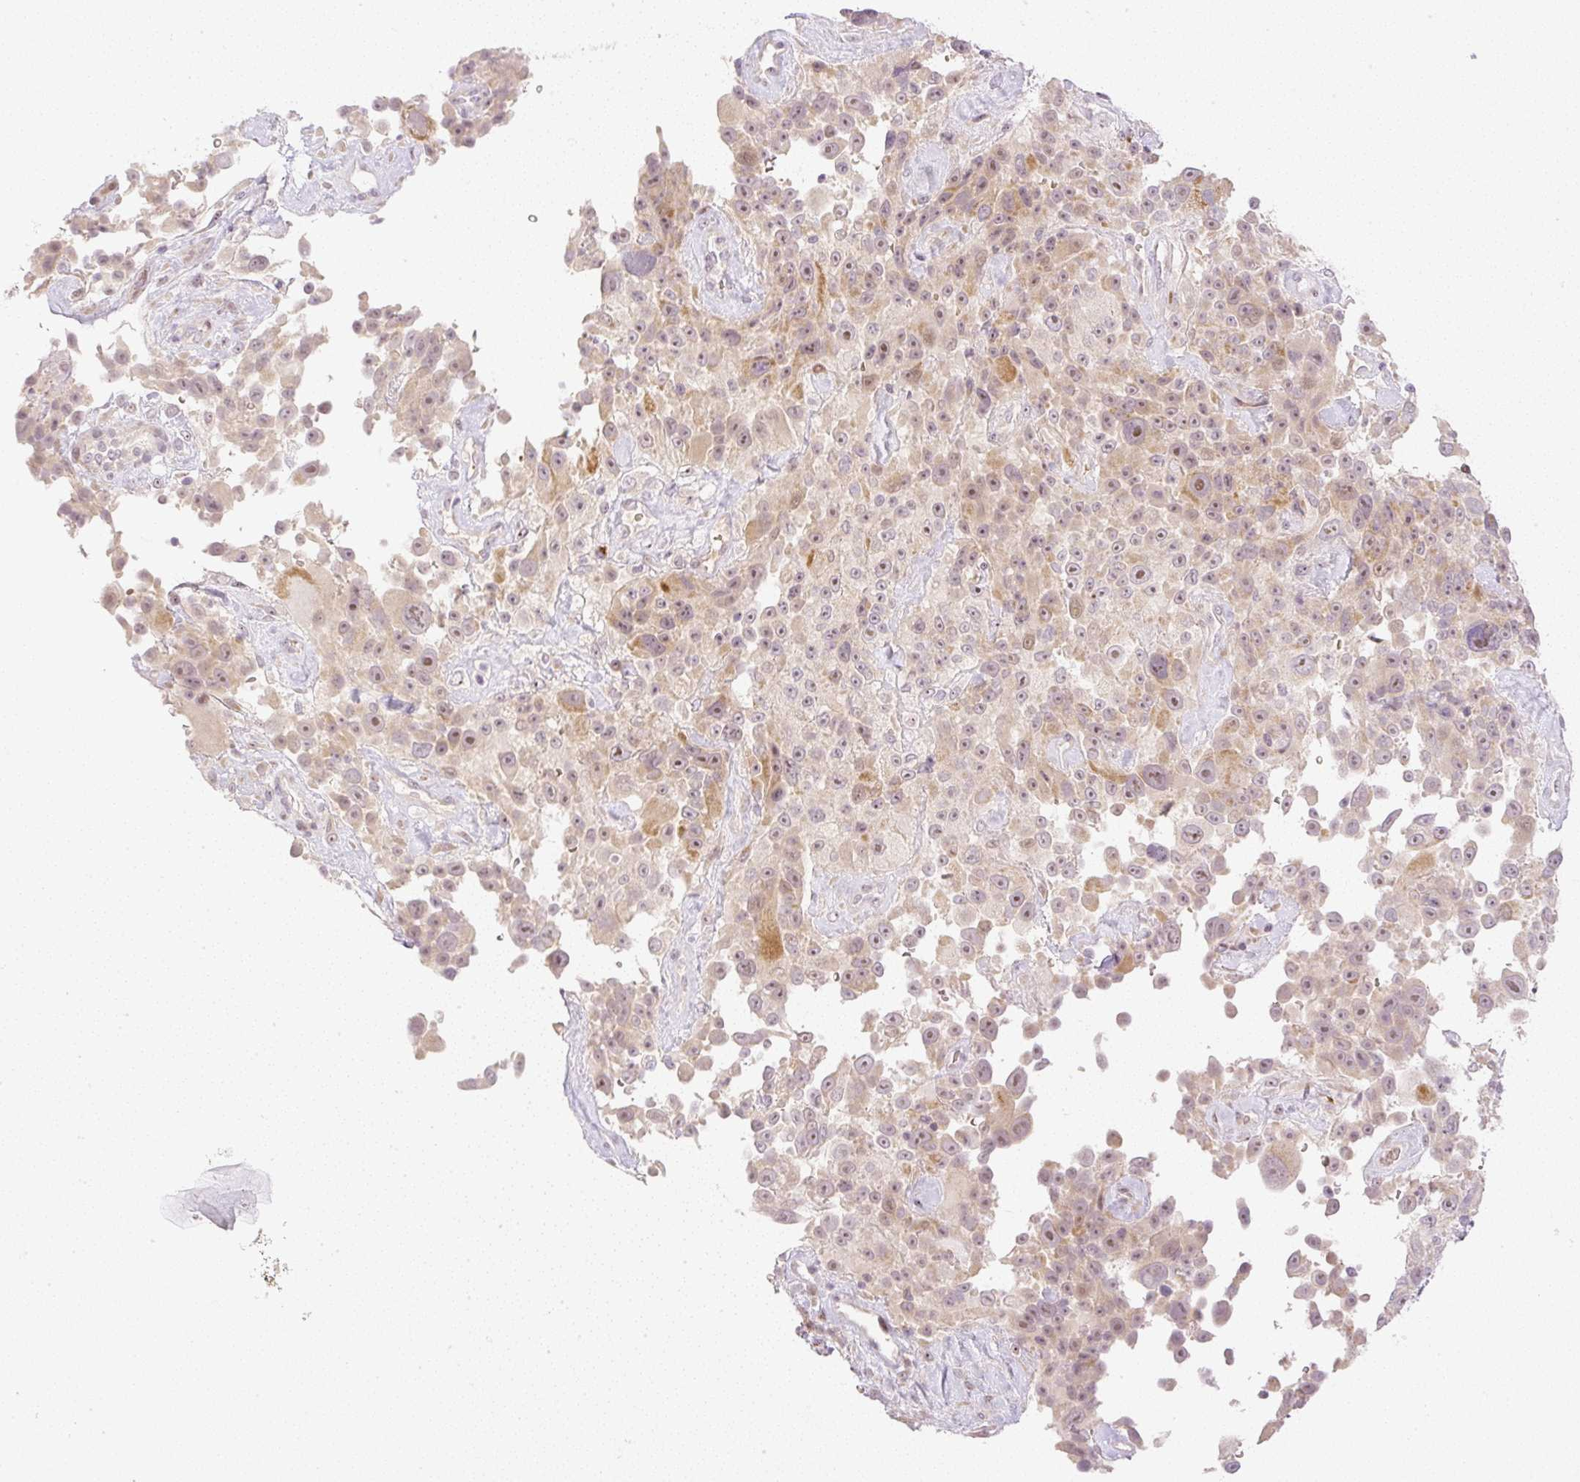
{"staining": {"intensity": "weak", "quantity": ">75%", "location": "cytoplasmic/membranous,nuclear"}, "tissue": "melanoma", "cell_type": "Tumor cells", "image_type": "cancer", "snomed": [{"axis": "morphology", "description": "Malignant melanoma, Metastatic site"}, {"axis": "topography", "description": "Lymph node"}], "caption": "Immunohistochemical staining of malignant melanoma (metastatic site) demonstrates weak cytoplasmic/membranous and nuclear protein staining in about >75% of tumor cells.", "gene": "AAR2", "patient": {"sex": "male", "age": 62}}